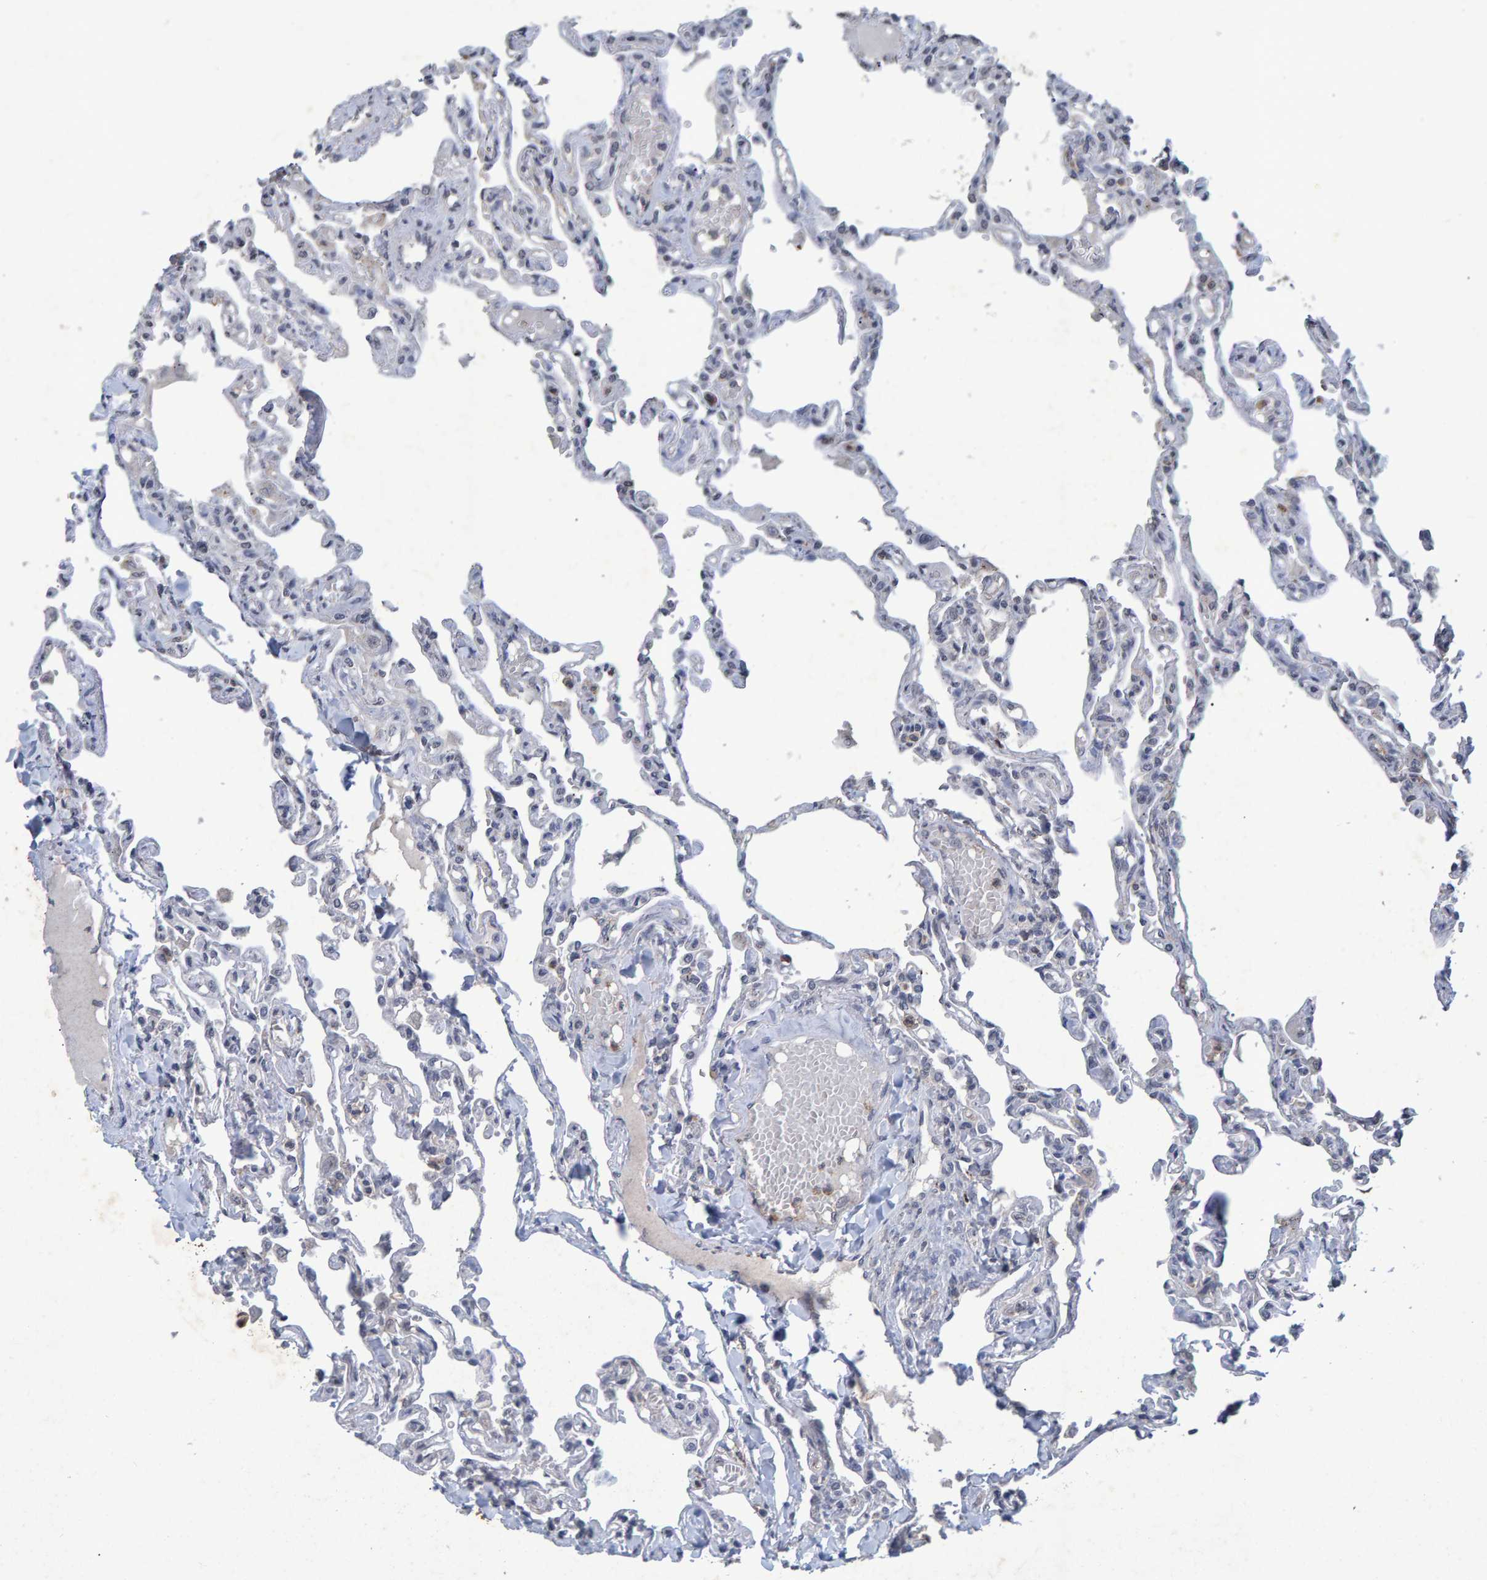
{"staining": {"intensity": "strong", "quantity": "25%-75%", "location": "cytoplasmic/membranous"}, "tissue": "lung", "cell_type": "Alveolar cells", "image_type": "normal", "snomed": [{"axis": "morphology", "description": "Normal tissue, NOS"}, {"axis": "topography", "description": "Lung"}], "caption": "Lung stained with DAB (3,3'-diaminobenzidine) IHC exhibits high levels of strong cytoplasmic/membranous staining in approximately 25%-75% of alveolar cells.", "gene": "GALC", "patient": {"sex": "male", "age": 21}}